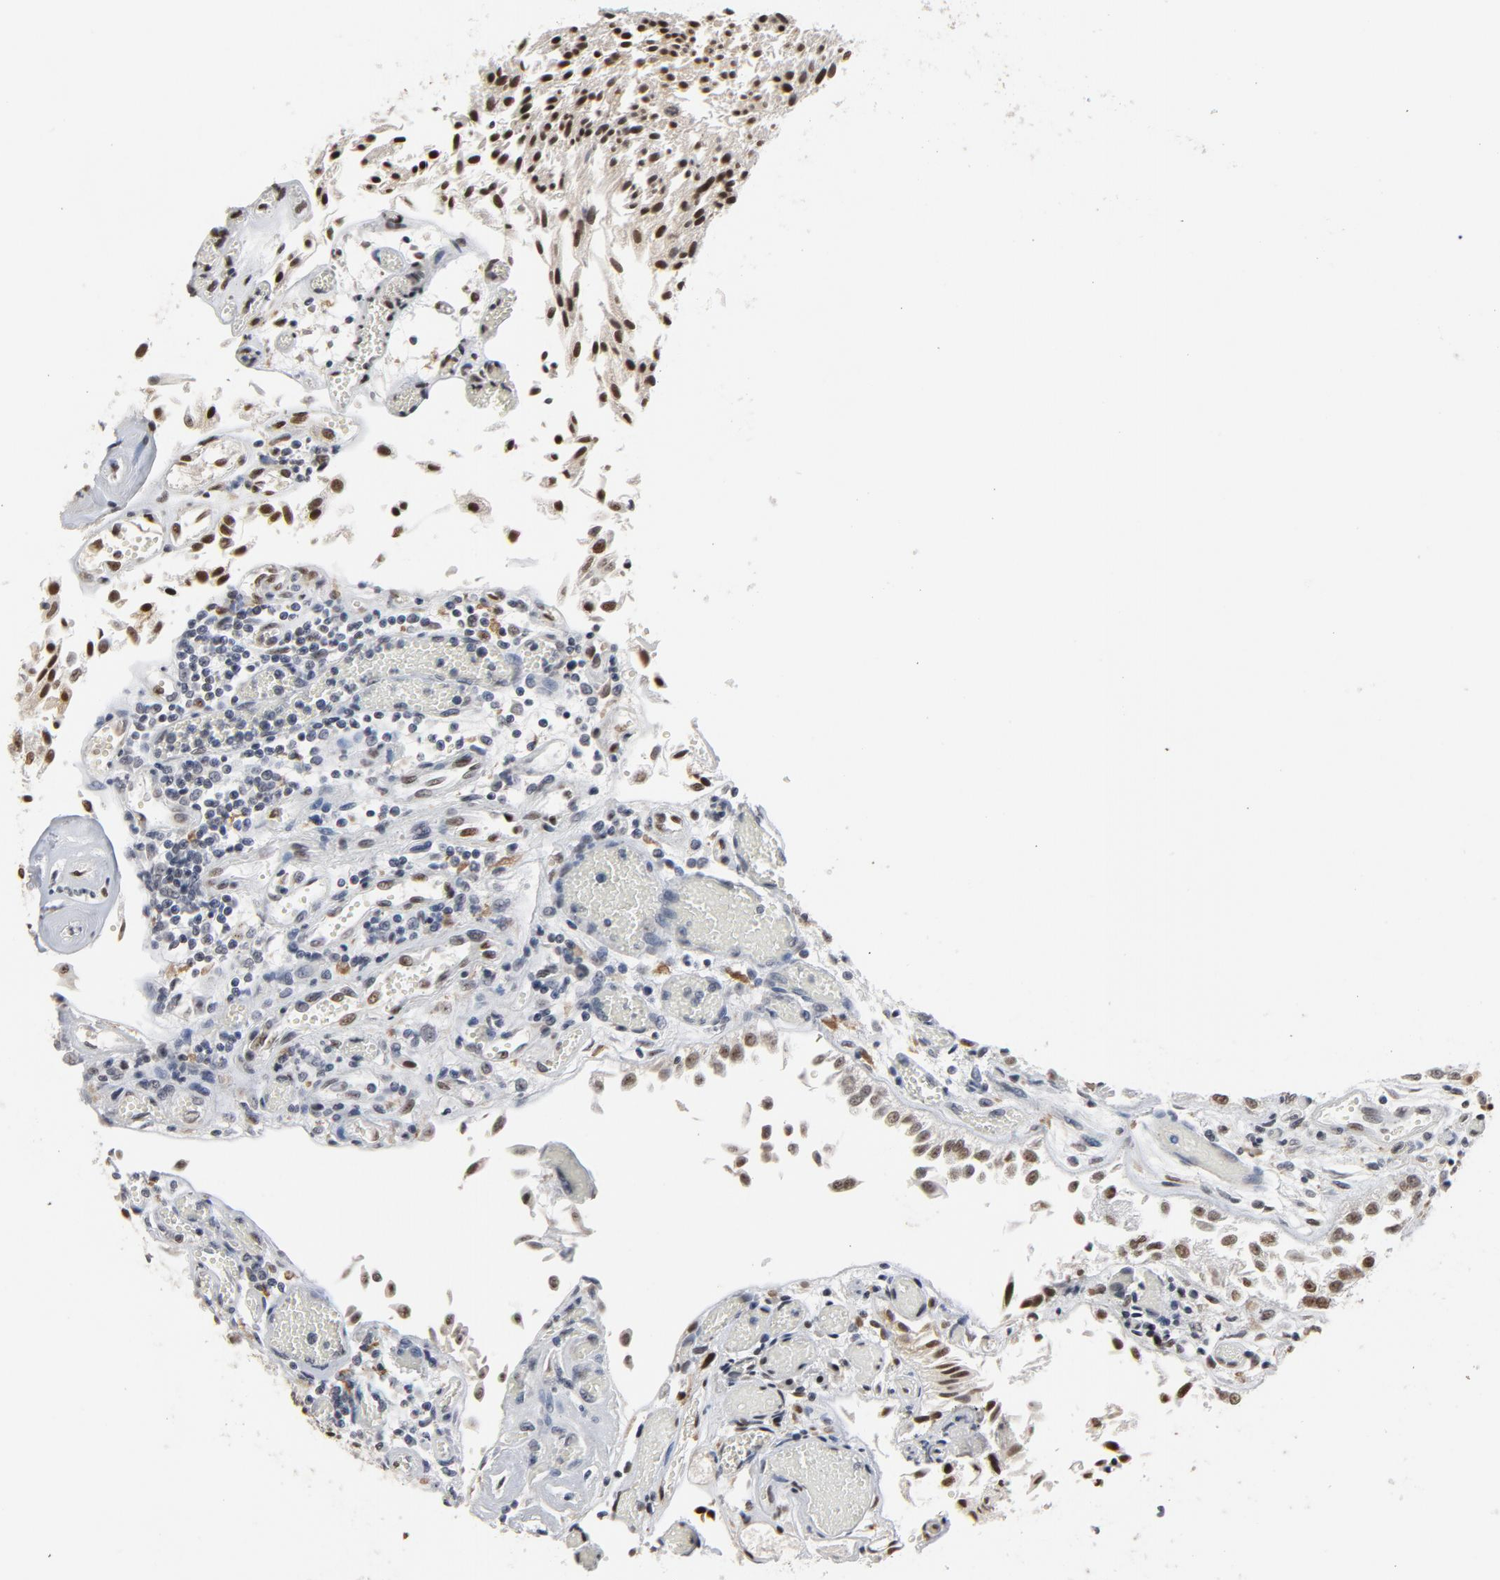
{"staining": {"intensity": "moderate", "quantity": ">75%", "location": "nuclear"}, "tissue": "urothelial cancer", "cell_type": "Tumor cells", "image_type": "cancer", "snomed": [{"axis": "morphology", "description": "Urothelial carcinoma, Low grade"}, {"axis": "topography", "description": "Urinary bladder"}], "caption": "Immunohistochemistry (IHC) (DAB) staining of human urothelial carcinoma (low-grade) exhibits moderate nuclear protein staining in approximately >75% of tumor cells.", "gene": "MRE11", "patient": {"sex": "male", "age": 86}}